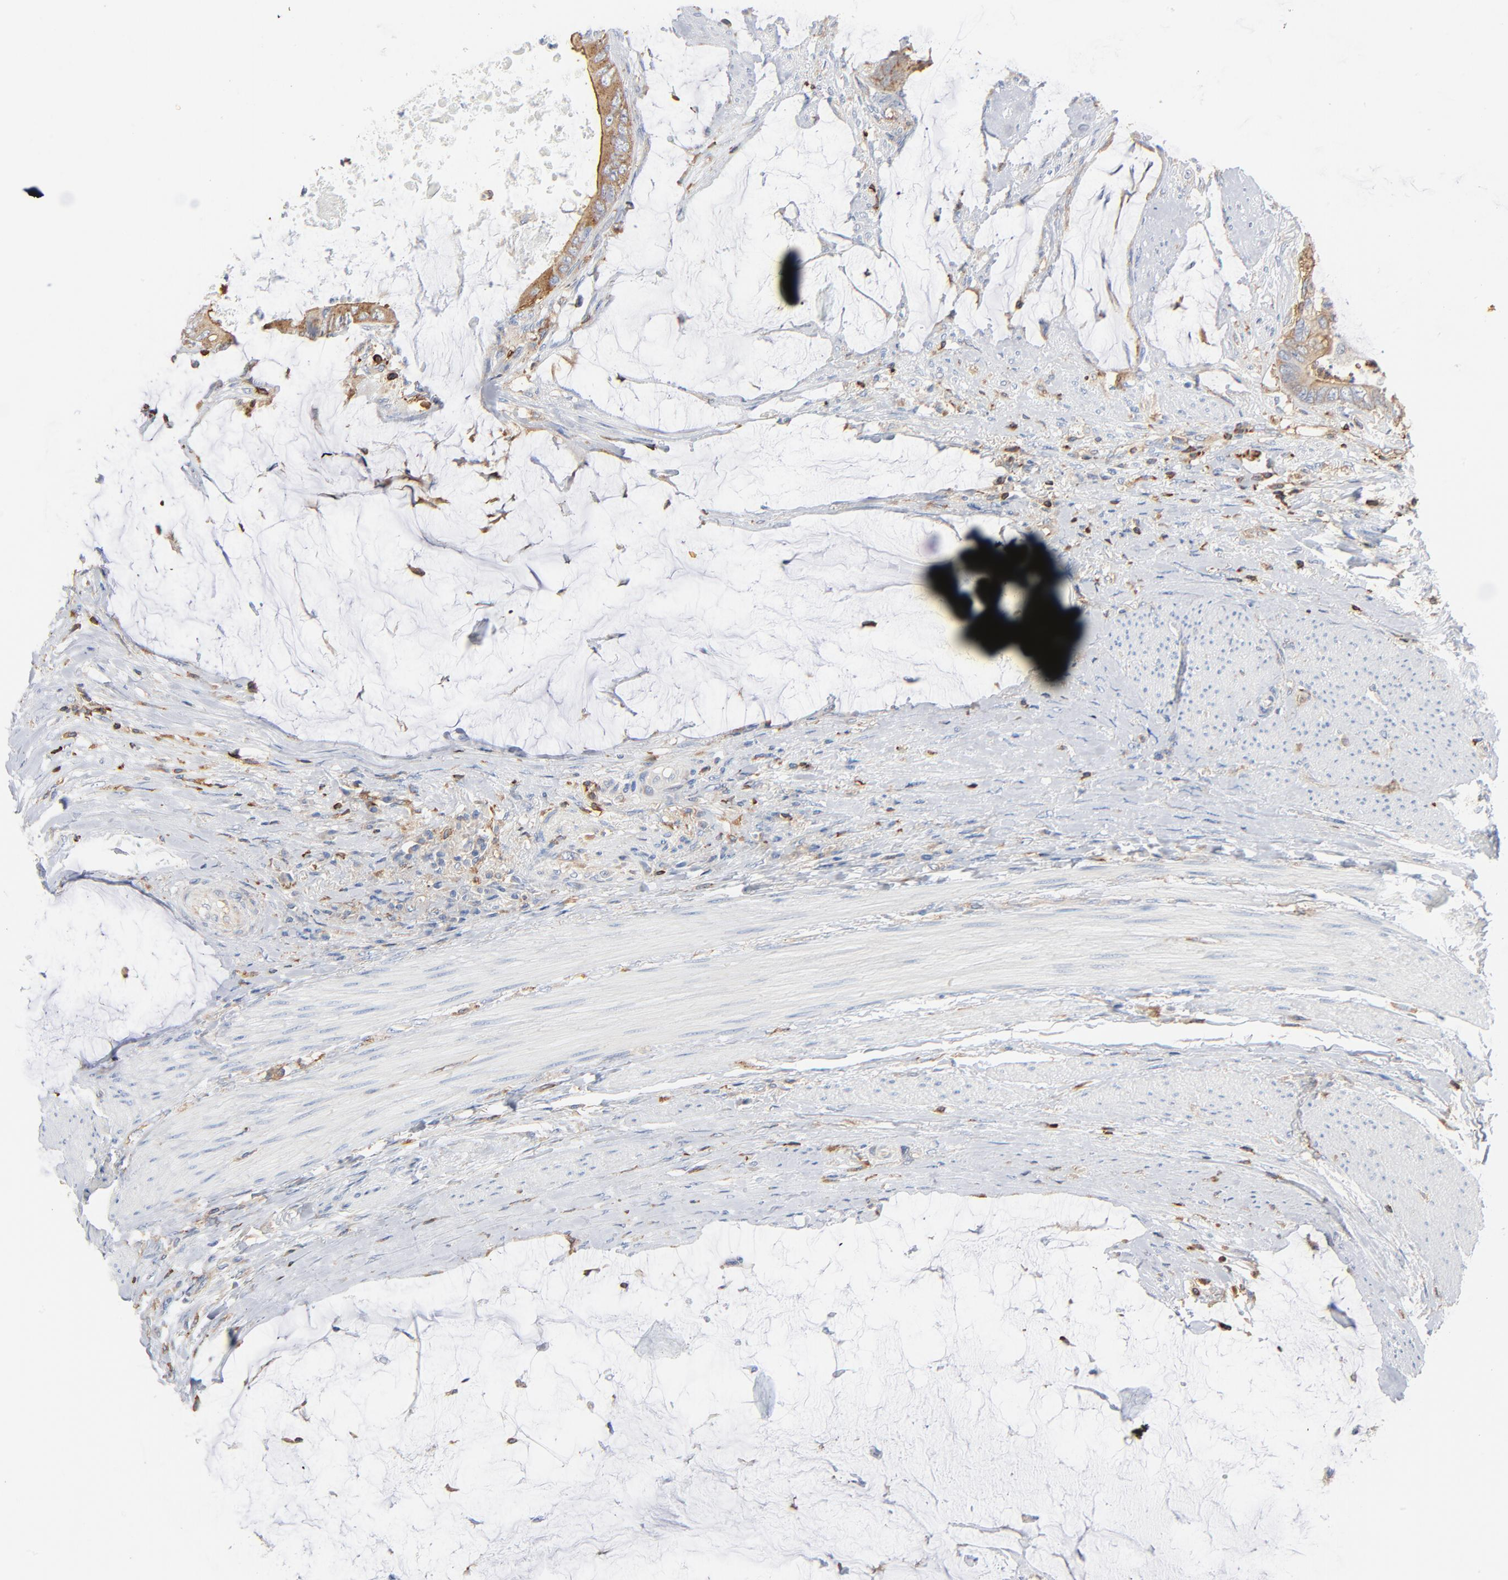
{"staining": {"intensity": "weak", "quantity": ">75%", "location": "cytoplasmic/membranous"}, "tissue": "colorectal cancer", "cell_type": "Tumor cells", "image_type": "cancer", "snomed": [{"axis": "morphology", "description": "Normal tissue, NOS"}, {"axis": "morphology", "description": "Adenocarcinoma, NOS"}, {"axis": "topography", "description": "Rectum"}, {"axis": "topography", "description": "Peripheral nerve tissue"}], "caption": "Protein analysis of colorectal adenocarcinoma tissue demonstrates weak cytoplasmic/membranous staining in about >75% of tumor cells.", "gene": "SH3KBP1", "patient": {"sex": "female", "age": 77}}